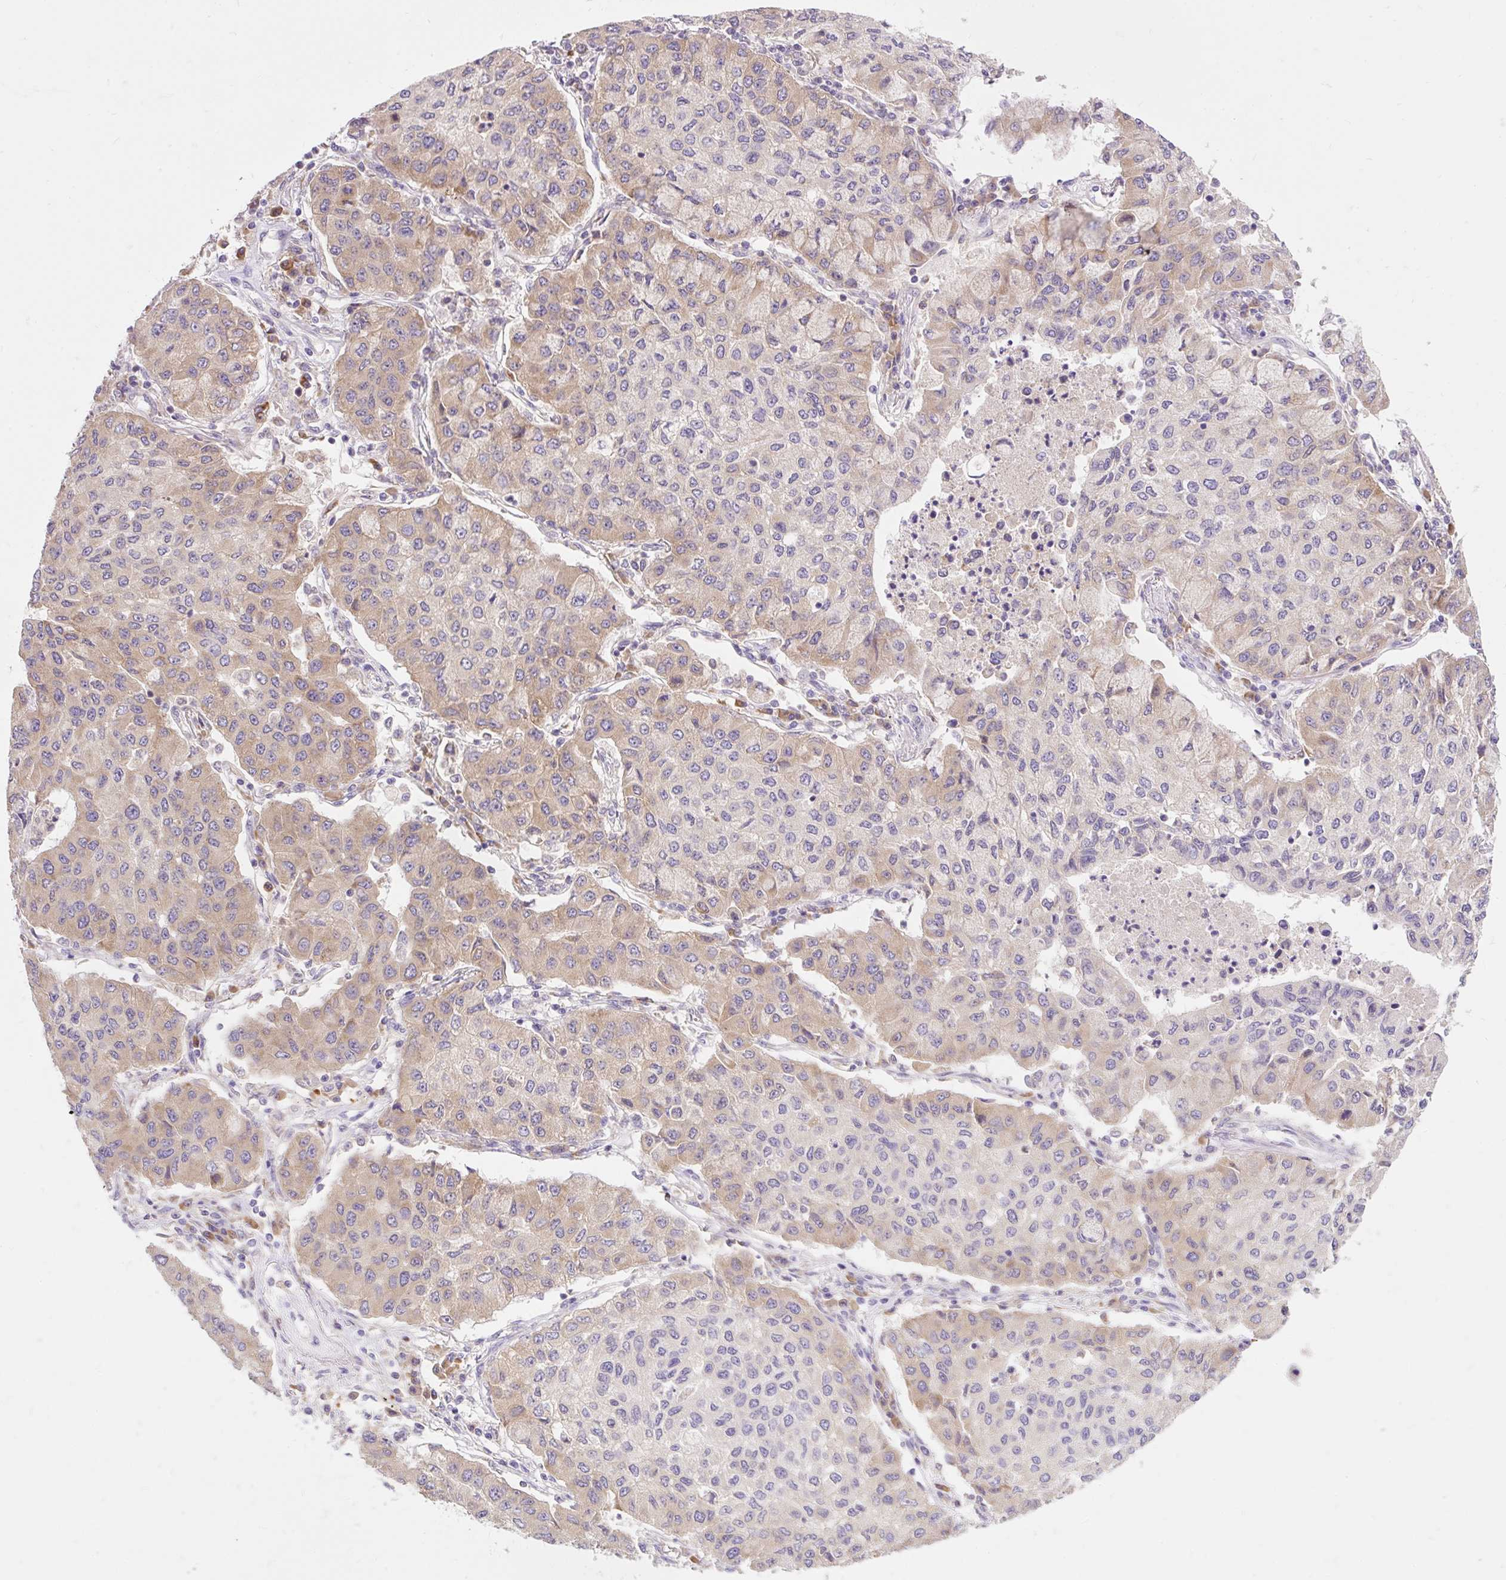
{"staining": {"intensity": "weak", "quantity": "25%-75%", "location": "cytoplasmic/membranous"}, "tissue": "lung cancer", "cell_type": "Tumor cells", "image_type": "cancer", "snomed": [{"axis": "morphology", "description": "Squamous cell carcinoma, NOS"}, {"axis": "topography", "description": "Lung"}], "caption": "Human lung cancer (squamous cell carcinoma) stained for a protein (brown) shows weak cytoplasmic/membranous positive staining in approximately 25%-75% of tumor cells.", "gene": "SEC63", "patient": {"sex": "male", "age": 74}}